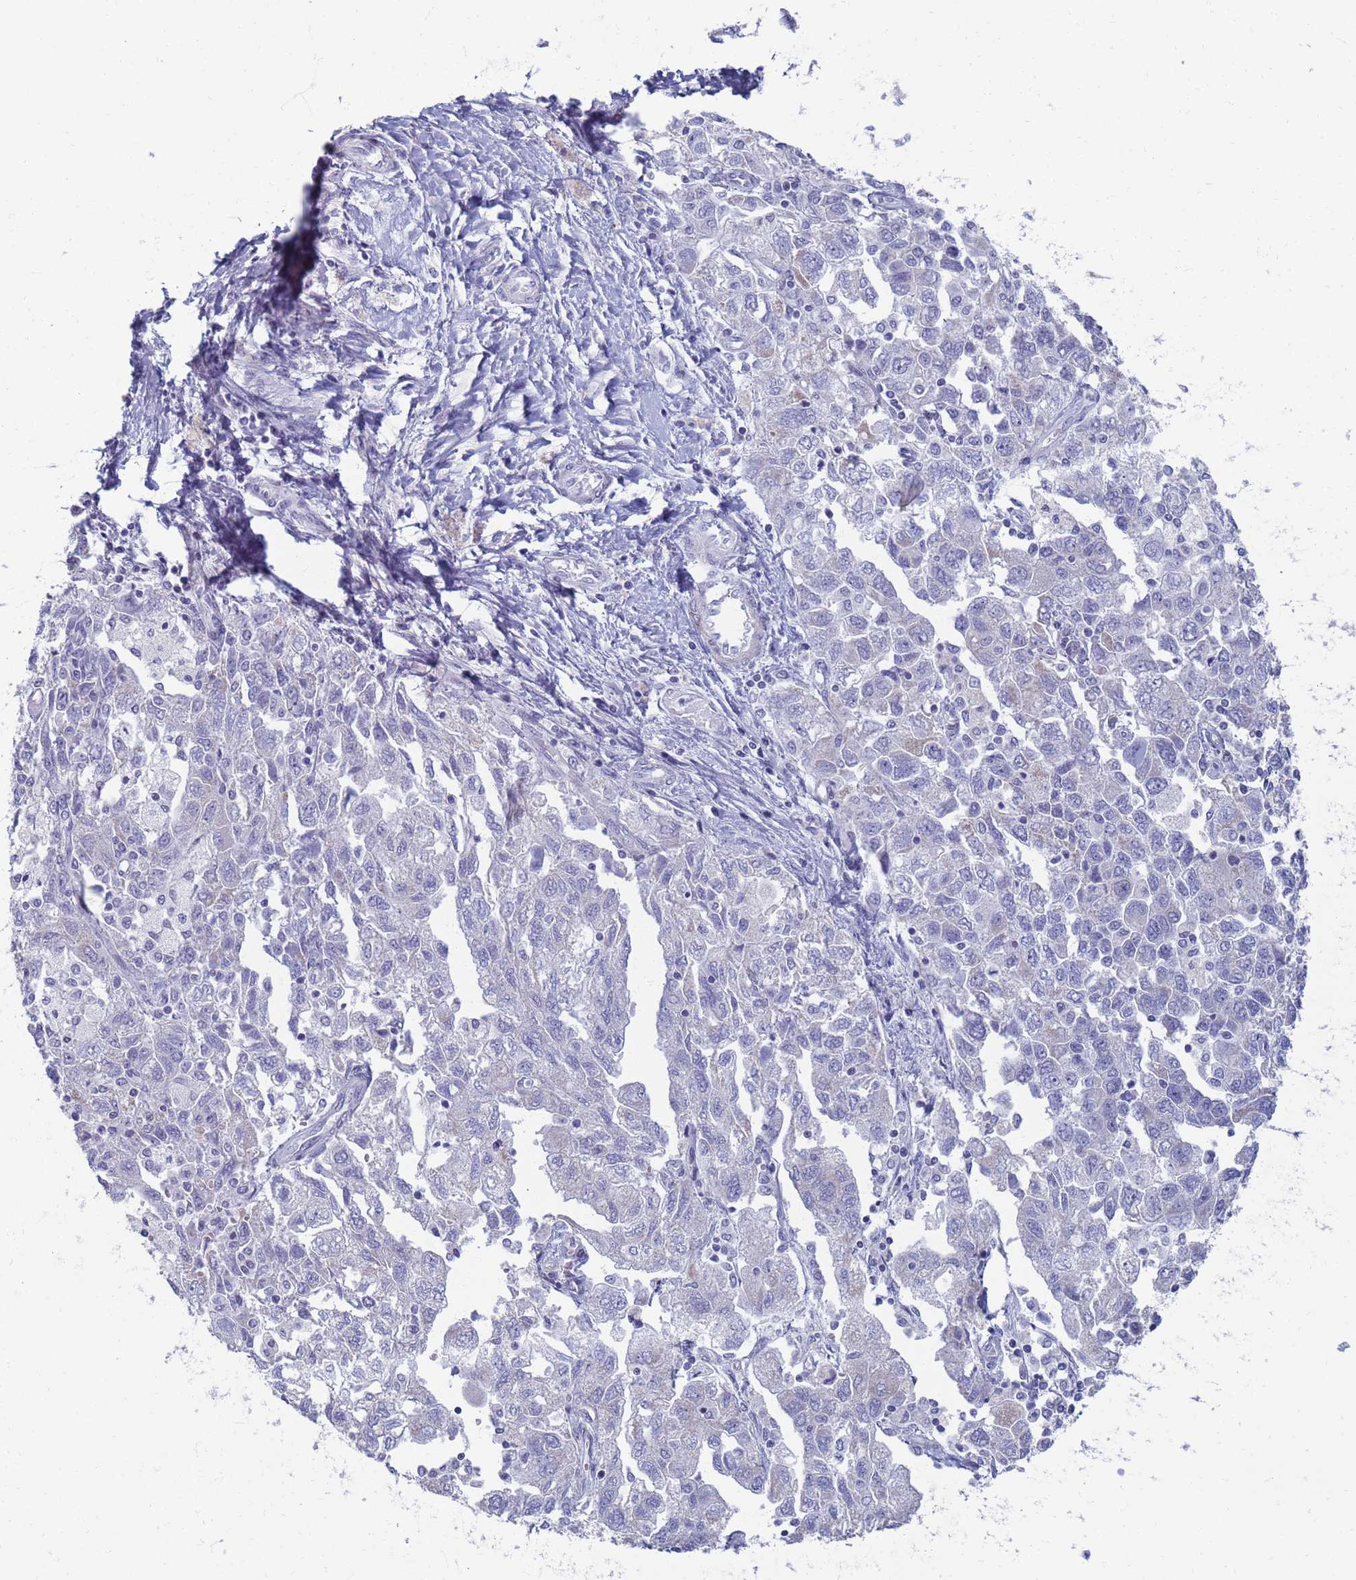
{"staining": {"intensity": "negative", "quantity": "none", "location": "none"}, "tissue": "ovarian cancer", "cell_type": "Tumor cells", "image_type": "cancer", "snomed": [{"axis": "morphology", "description": "Carcinoma, NOS"}, {"axis": "morphology", "description": "Cystadenocarcinoma, serous, NOS"}, {"axis": "topography", "description": "Ovary"}], "caption": "An immunohistochemistry micrograph of serous cystadenocarcinoma (ovarian) is shown. There is no staining in tumor cells of serous cystadenocarcinoma (ovarian).", "gene": "CLCA2", "patient": {"sex": "female", "age": 69}}